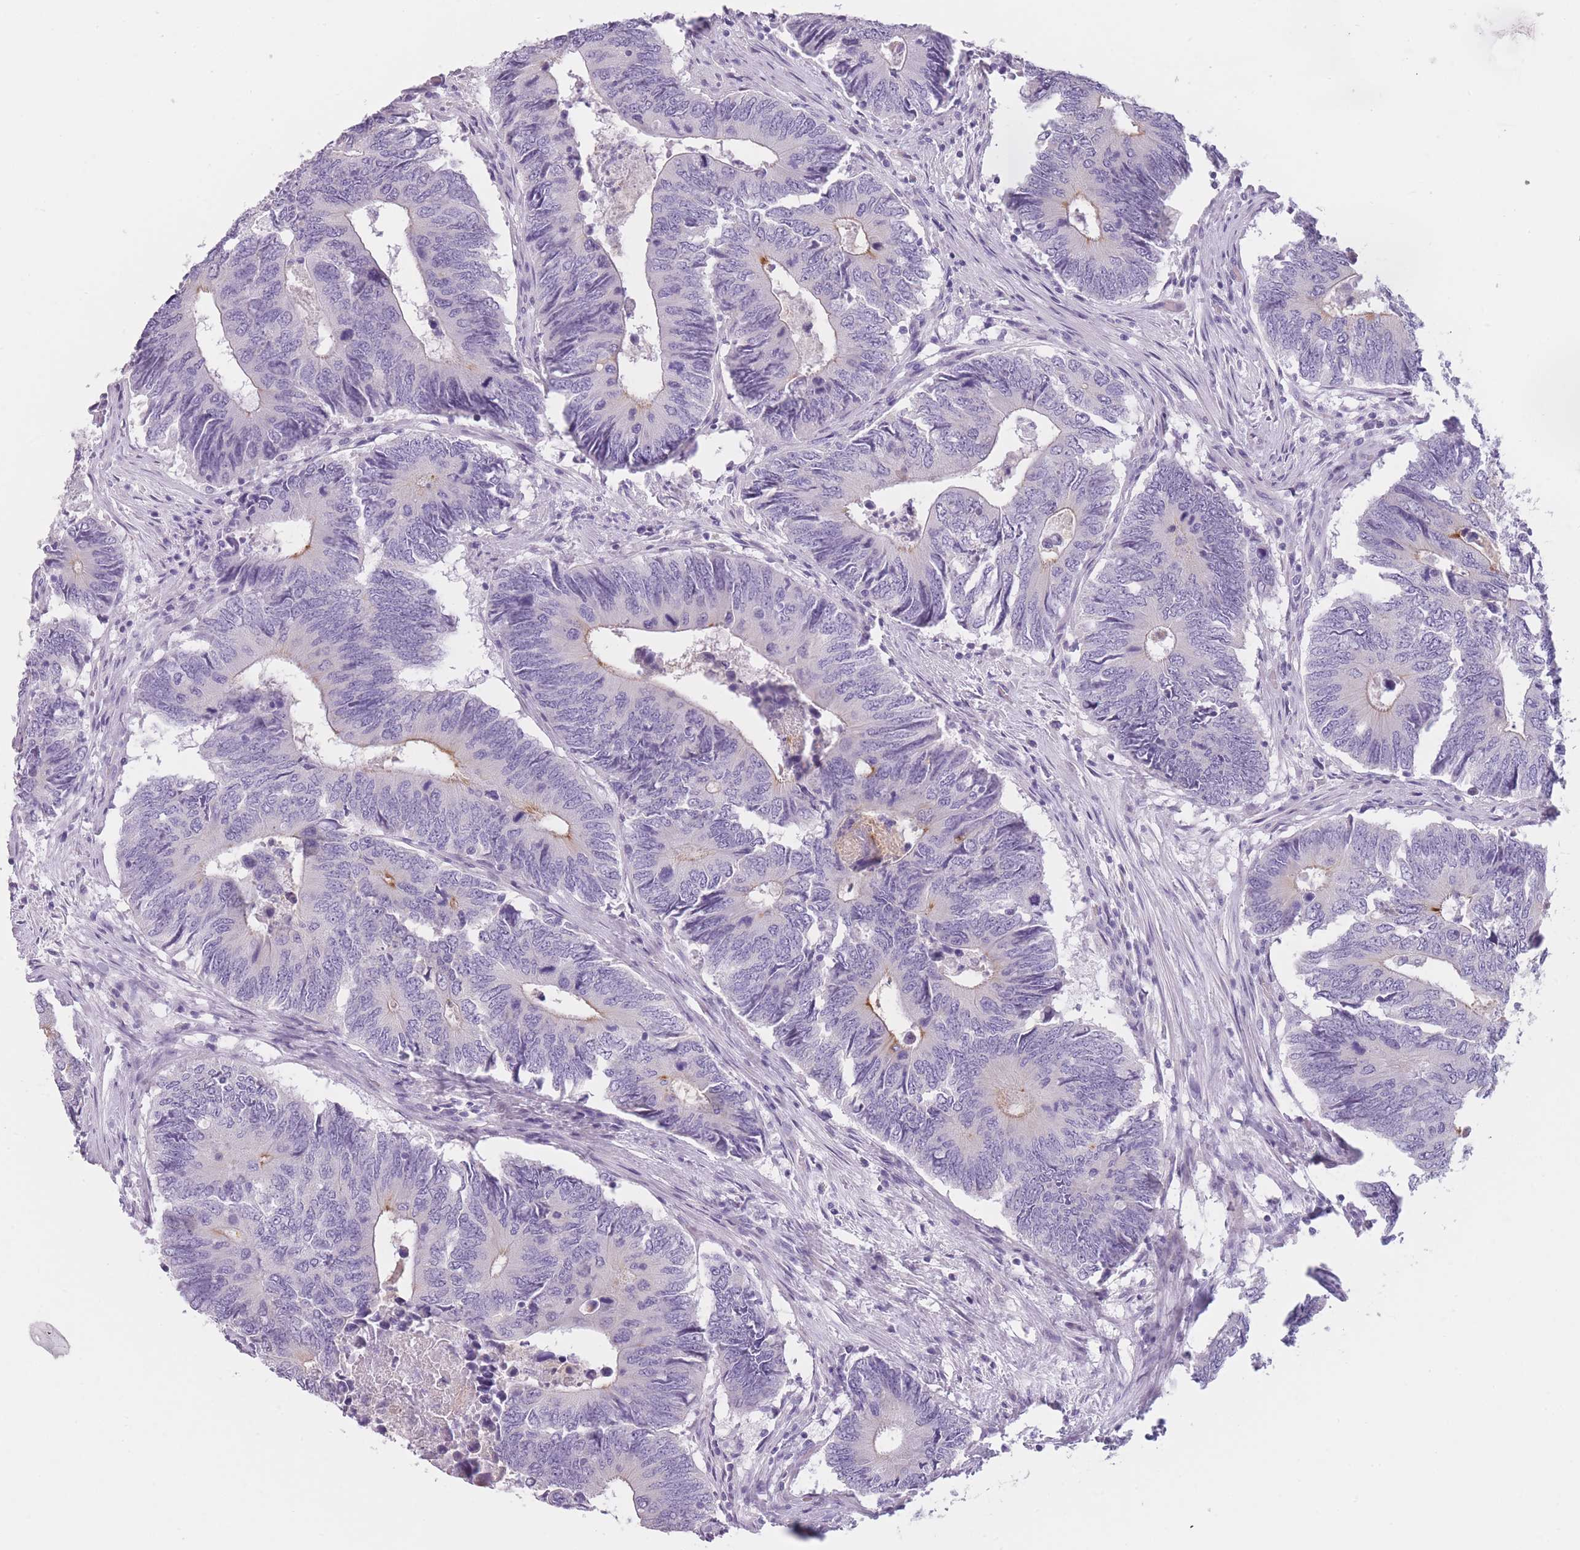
{"staining": {"intensity": "weak", "quantity": "<25%", "location": "cytoplasmic/membranous"}, "tissue": "colorectal cancer", "cell_type": "Tumor cells", "image_type": "cancer", "snomed": [{"axis": "morphology", "description": "Adenocarcinoma, NOS"}, {"axis": "topography", "description": "Colon"}], "caption": "The image exhibits no staining of tumor cells in colorectal cancer (adenocarcinoma). Brightfield microscopy of immunohistochemistry stained with DAB (brown) and hematoxylin (blue), captured at high magnification.", "gene": "TMEM236", "patient": {"sex": "male", "age": 87}}